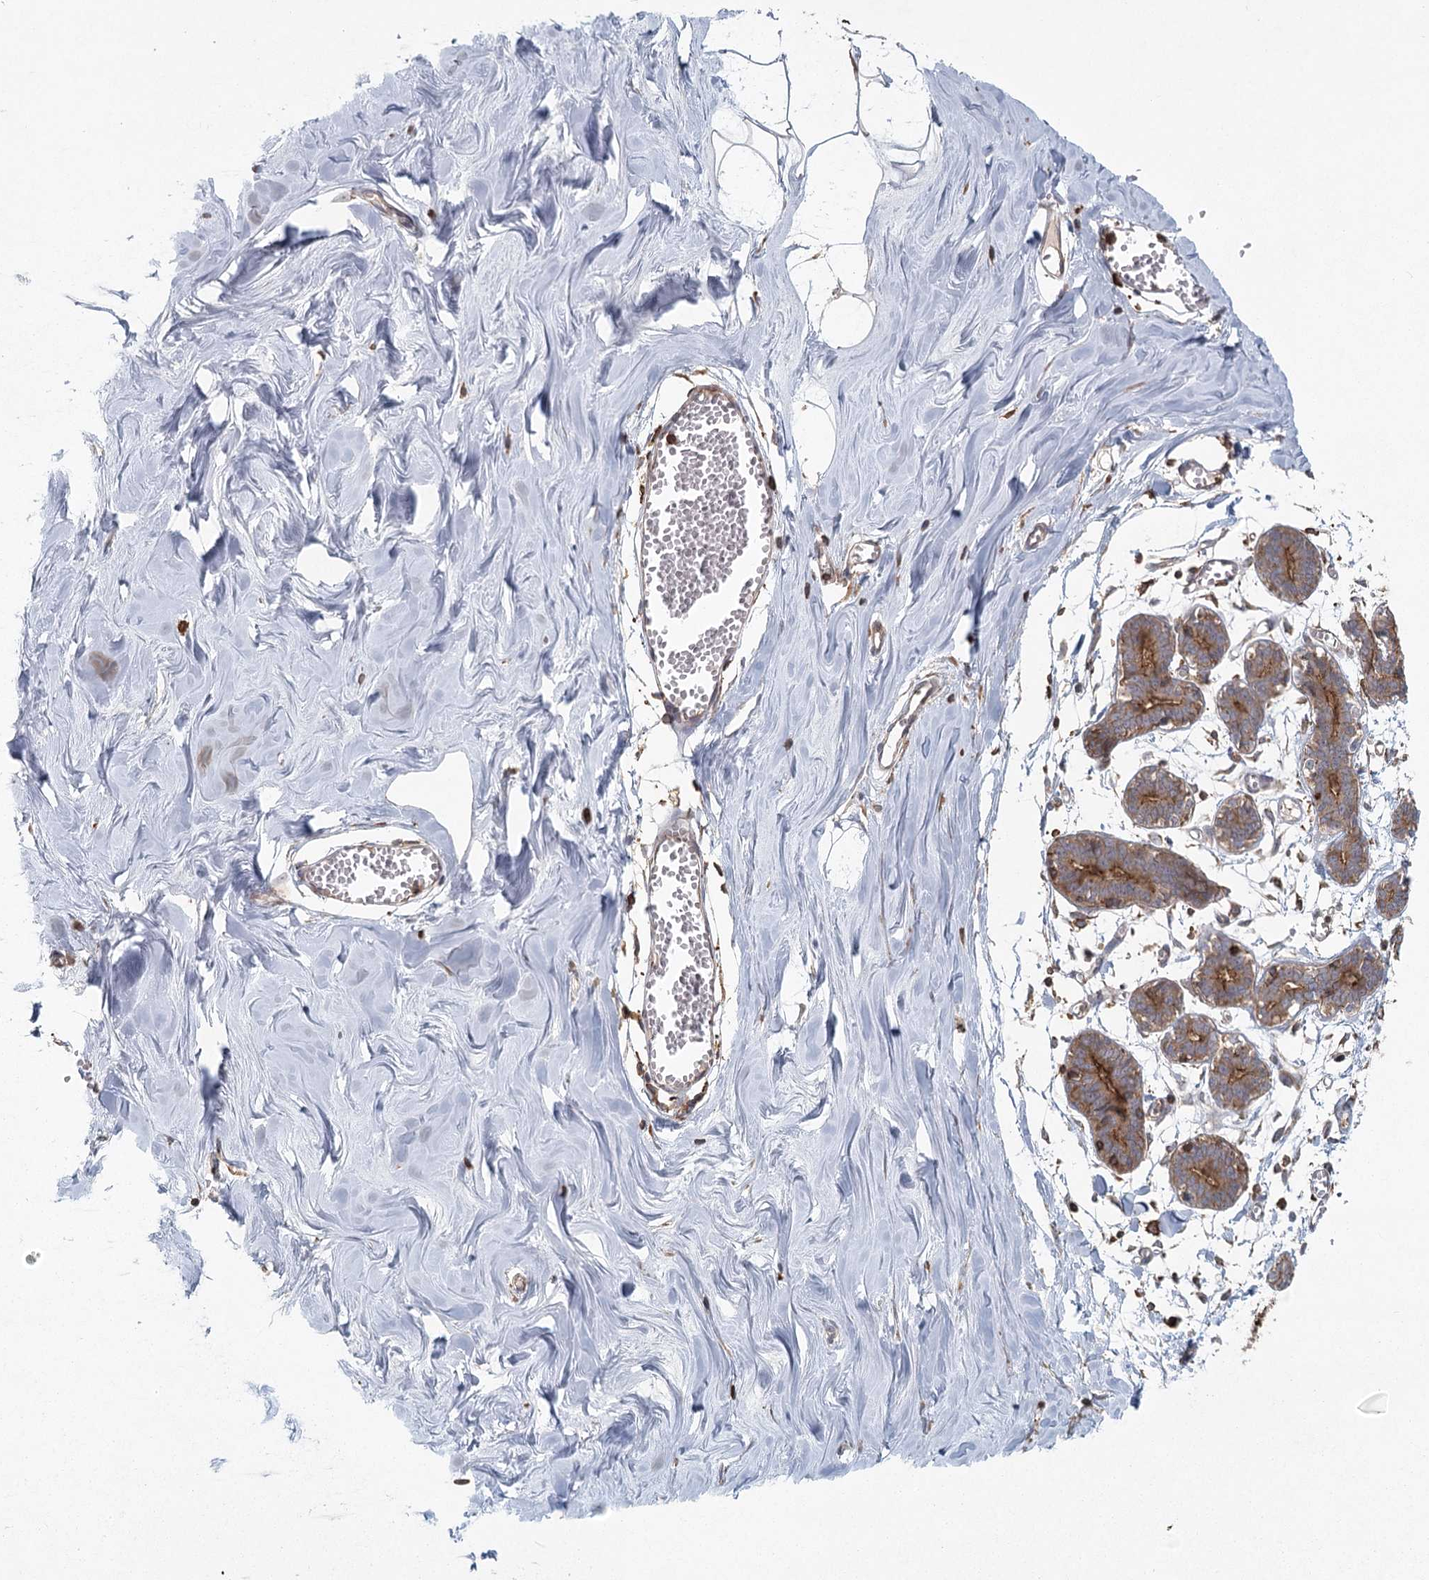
{"staining": {"intensity": "negative", "quantity": "none", "location": "none"}, "tissue": "breast", "cell_type": "Adipocytes", "image_type": "normal", "snomed": [{"axis": "morphology", "description": "Normal tissue, NOS"}, {"axis": "topography", "description": "Breast"}], "caption": "A photomicrograph of breast stained for a protein reveals no brown staining in adipocytes.", "gene": "PLEKHA7", "patient": {"sex": "female", "age": 27}}